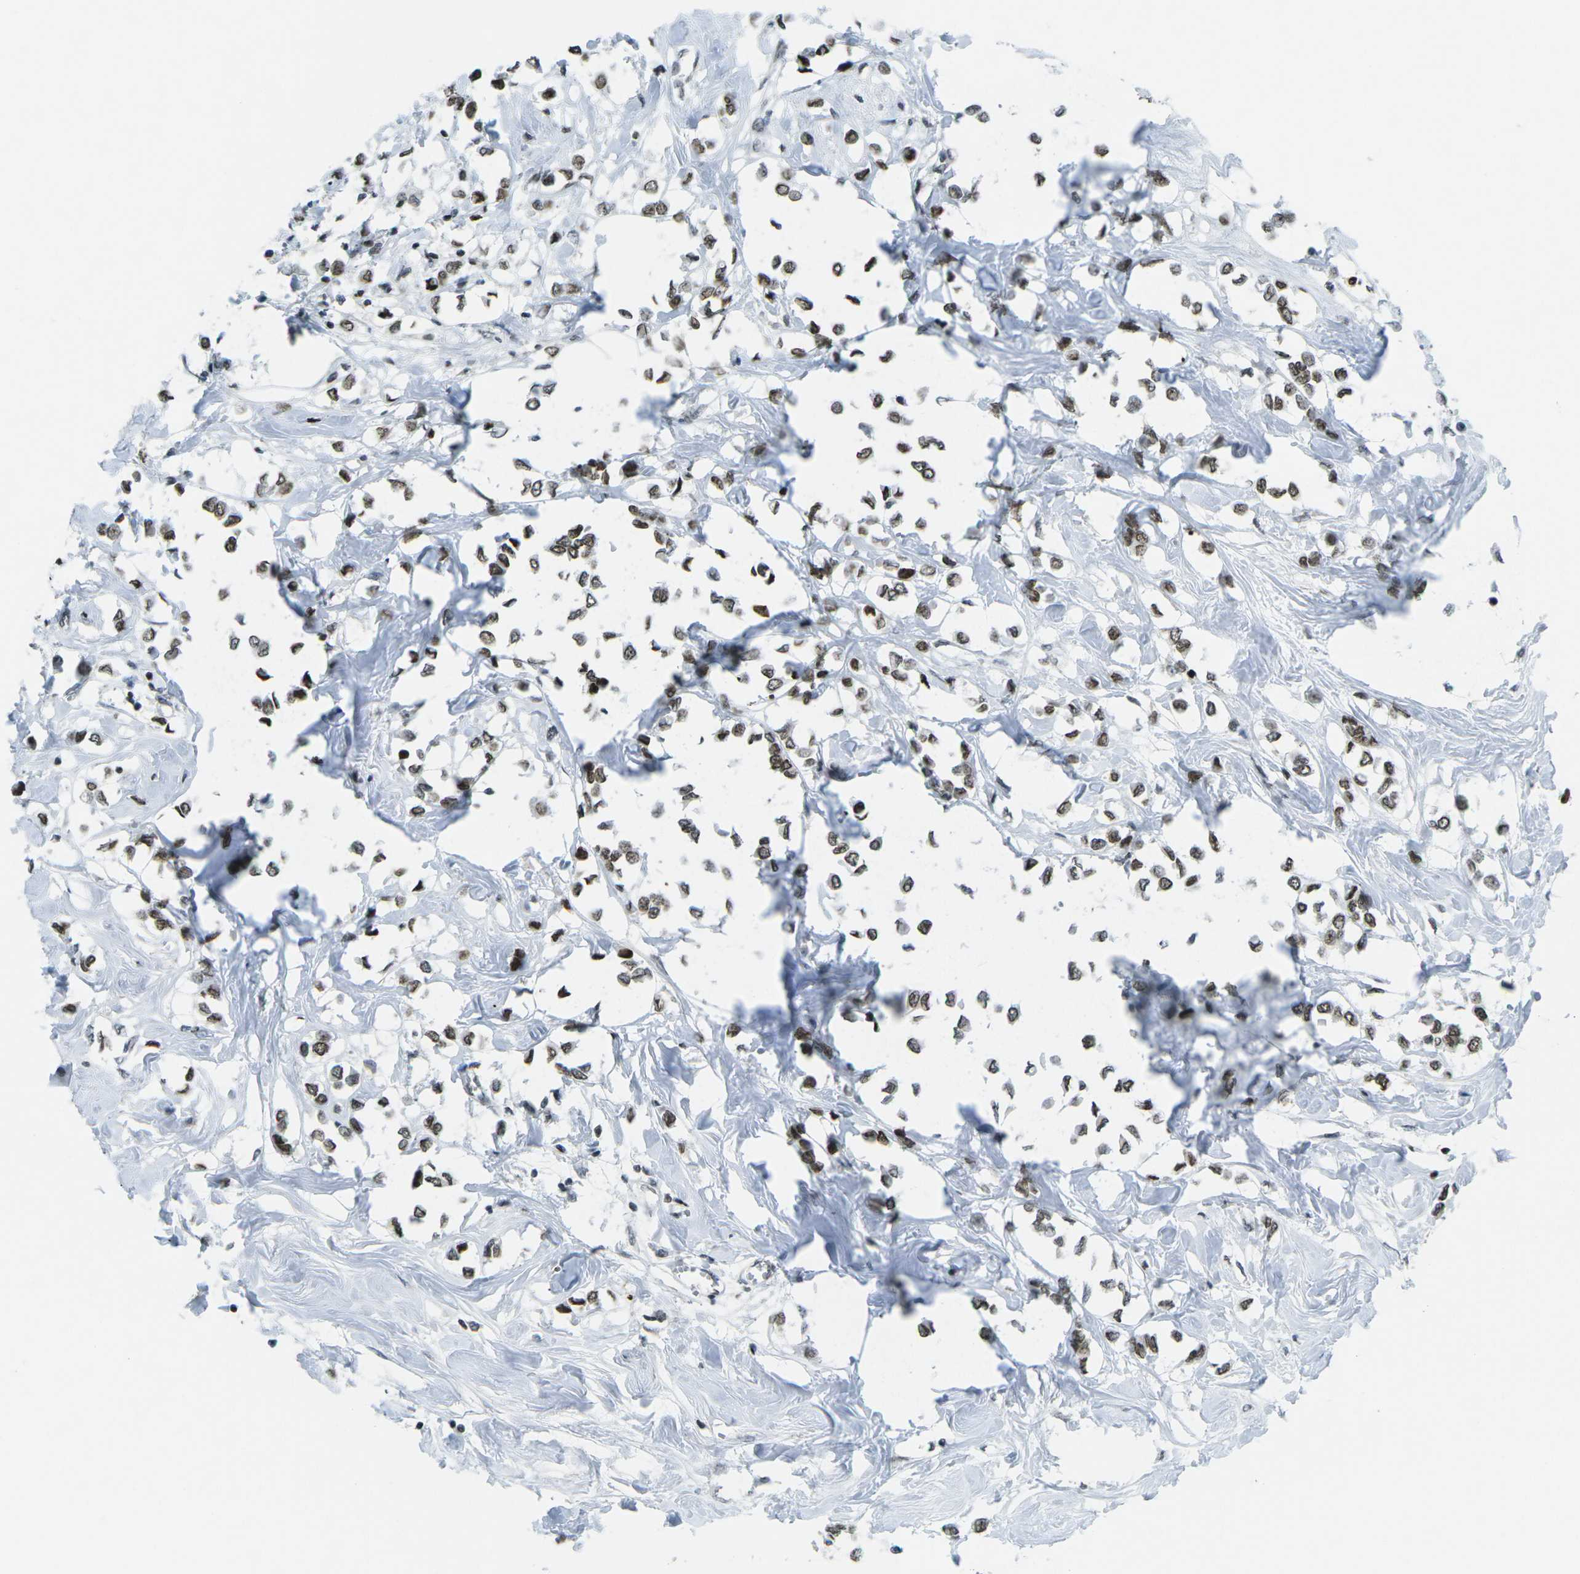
{"staining": {"intensity": "moderate", "quantity": ">75%", "location": "nuclear"}, "tissue": "breast cancer", "cell_type": "Tumor cells", "image_type": "cancer", "snomed": [{"axis": "morphology", "description": "Lobular carcinoma"}, {"axis": "topography", "description": "Breast"}], "caption": "This image demonstrates IHC staining of breast cancer, with medium moderate nuclear staining in about >75% of tumor cells.", "gene": "EME1", "patient": {"sex": "female", "age": 51}}